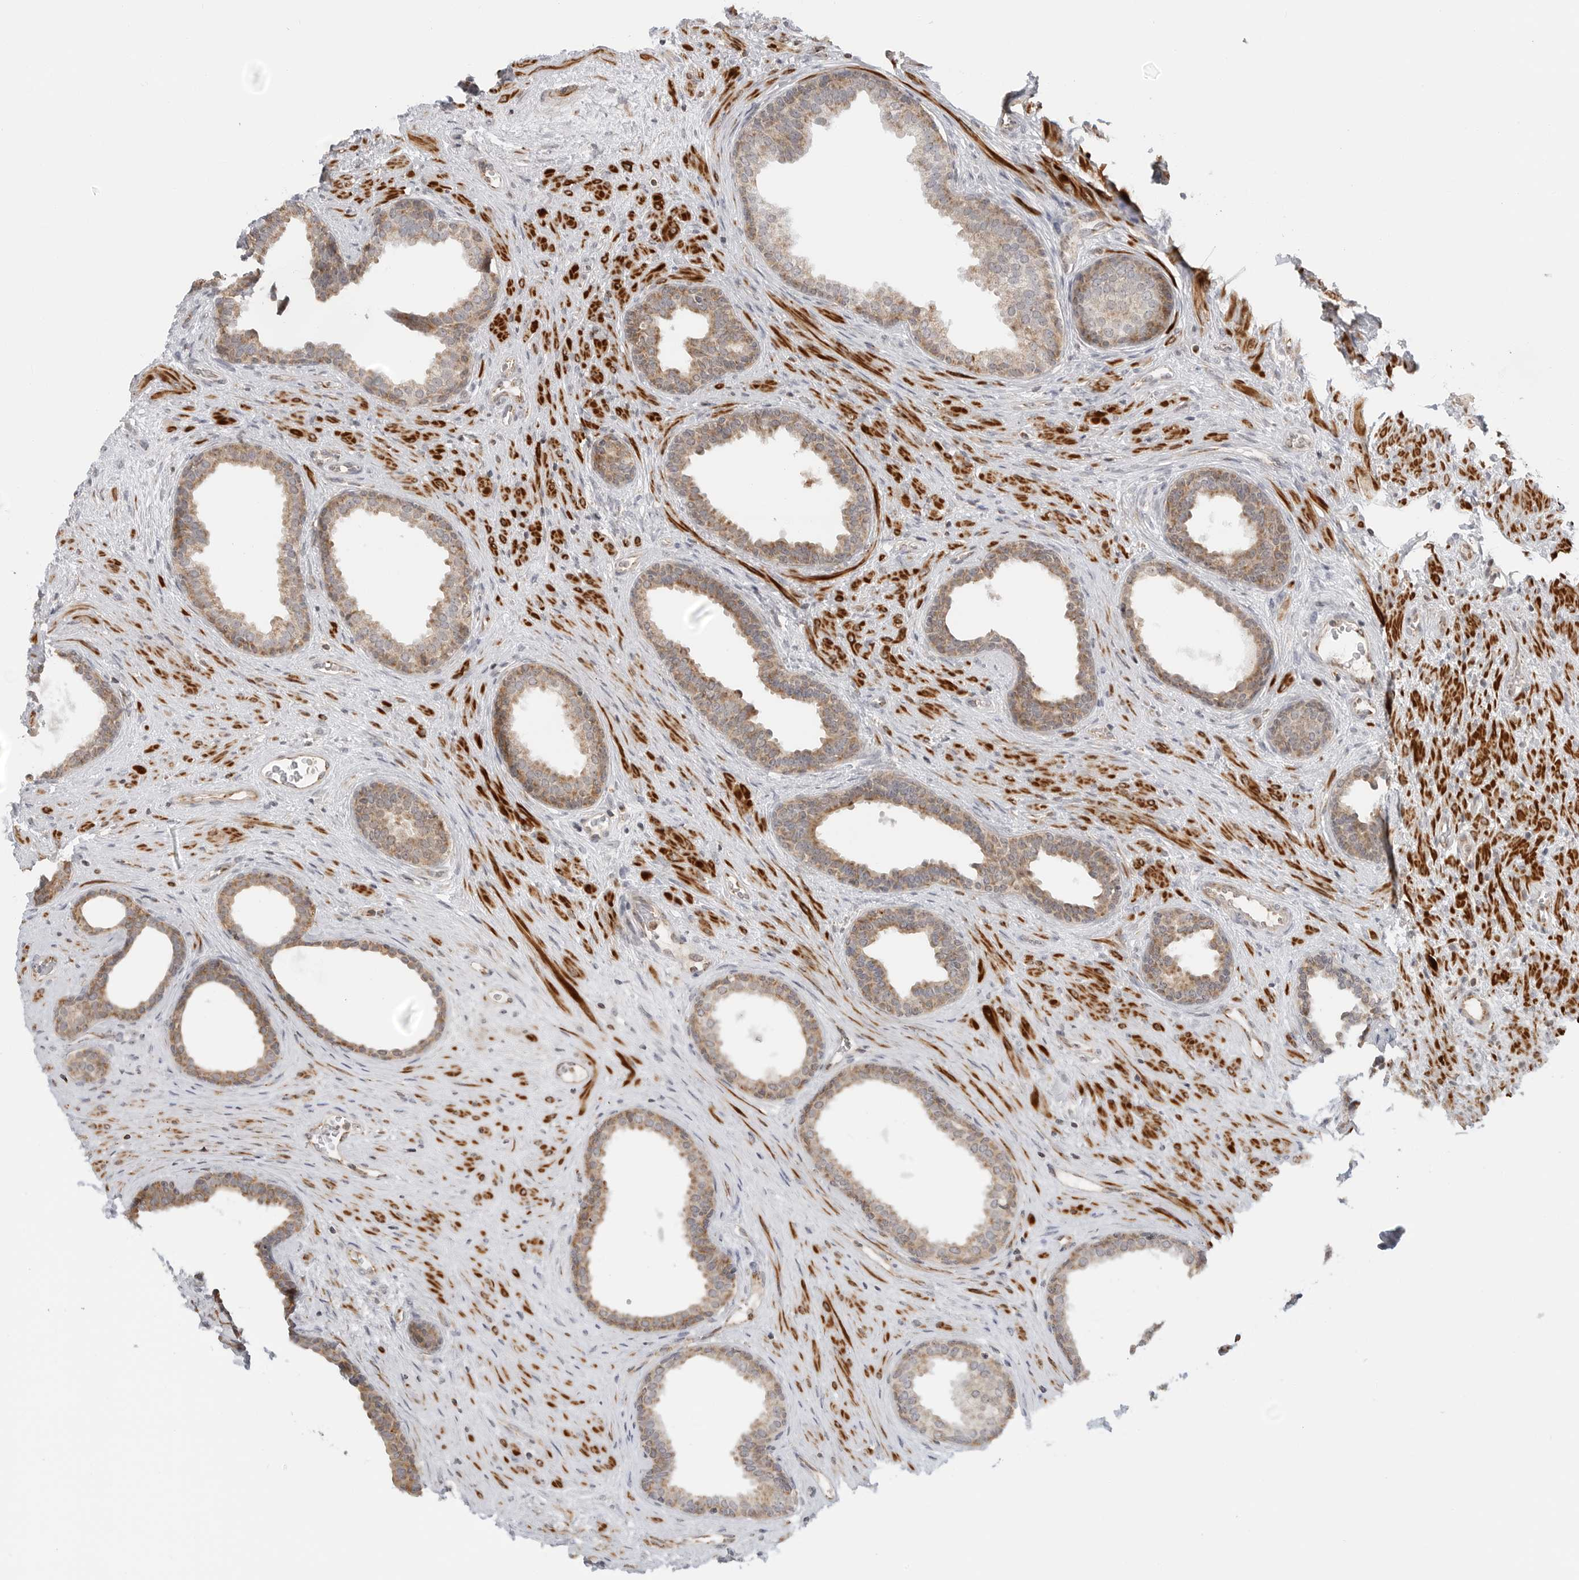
{"staining": {"intensity": "moderate", "quantity": ">75%", "location": "cytoplasmic/membranous"}, "tissue": "prostate", "cell_type": "Glandular cells", "image_type": "normal", "snomed": [{"axis": "morphology", "description": "Normal tissue, NOS"}, {"axis": "topography", "description": "Prostate"}], "caption": "Approximately >75% of glandular cells in benign human prostate reveal moderate cytoplasmic/membranous protein expression as visualized by brown immunohistochemical staining.", "gene": "PEX2", "patient": {"sex": "male", "age": 76}}